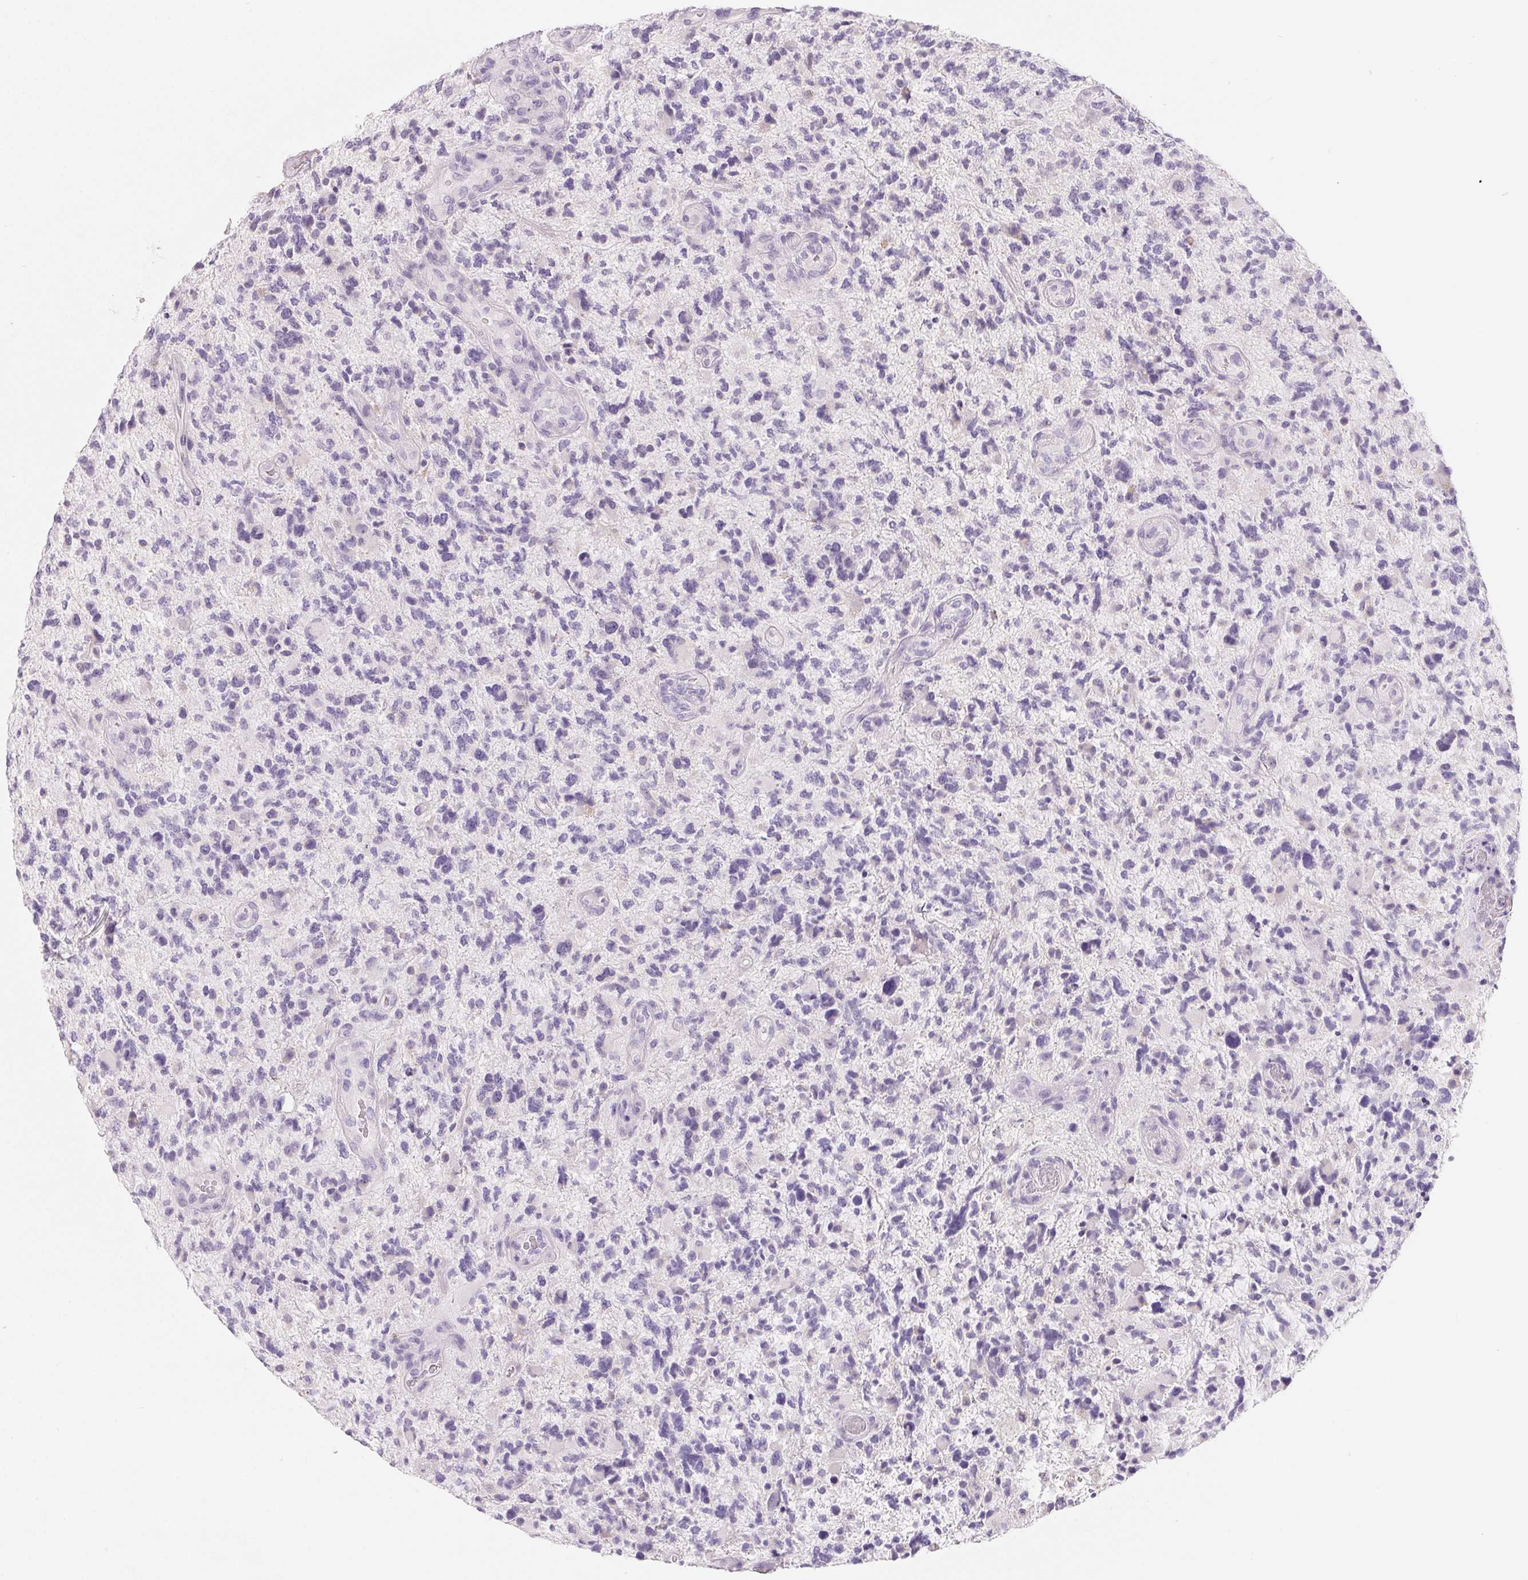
{"staining": {"intensity": "negative", "quantity": "none", "location": "none"}, "tissue": "glioma", "cell_type": "Tumor cells", "image_type": "cancer", "snomed": [{"axis": "morphology", "description": "Glioma, malignant, High grade"}, {"axis": "topography", "description": "Brain"}], "caption": "Tumor cells show no significant expression in malignant high-grade glioma.", "gene": "SPACA5B", "patient": {"sex": "female", "age": 71}}